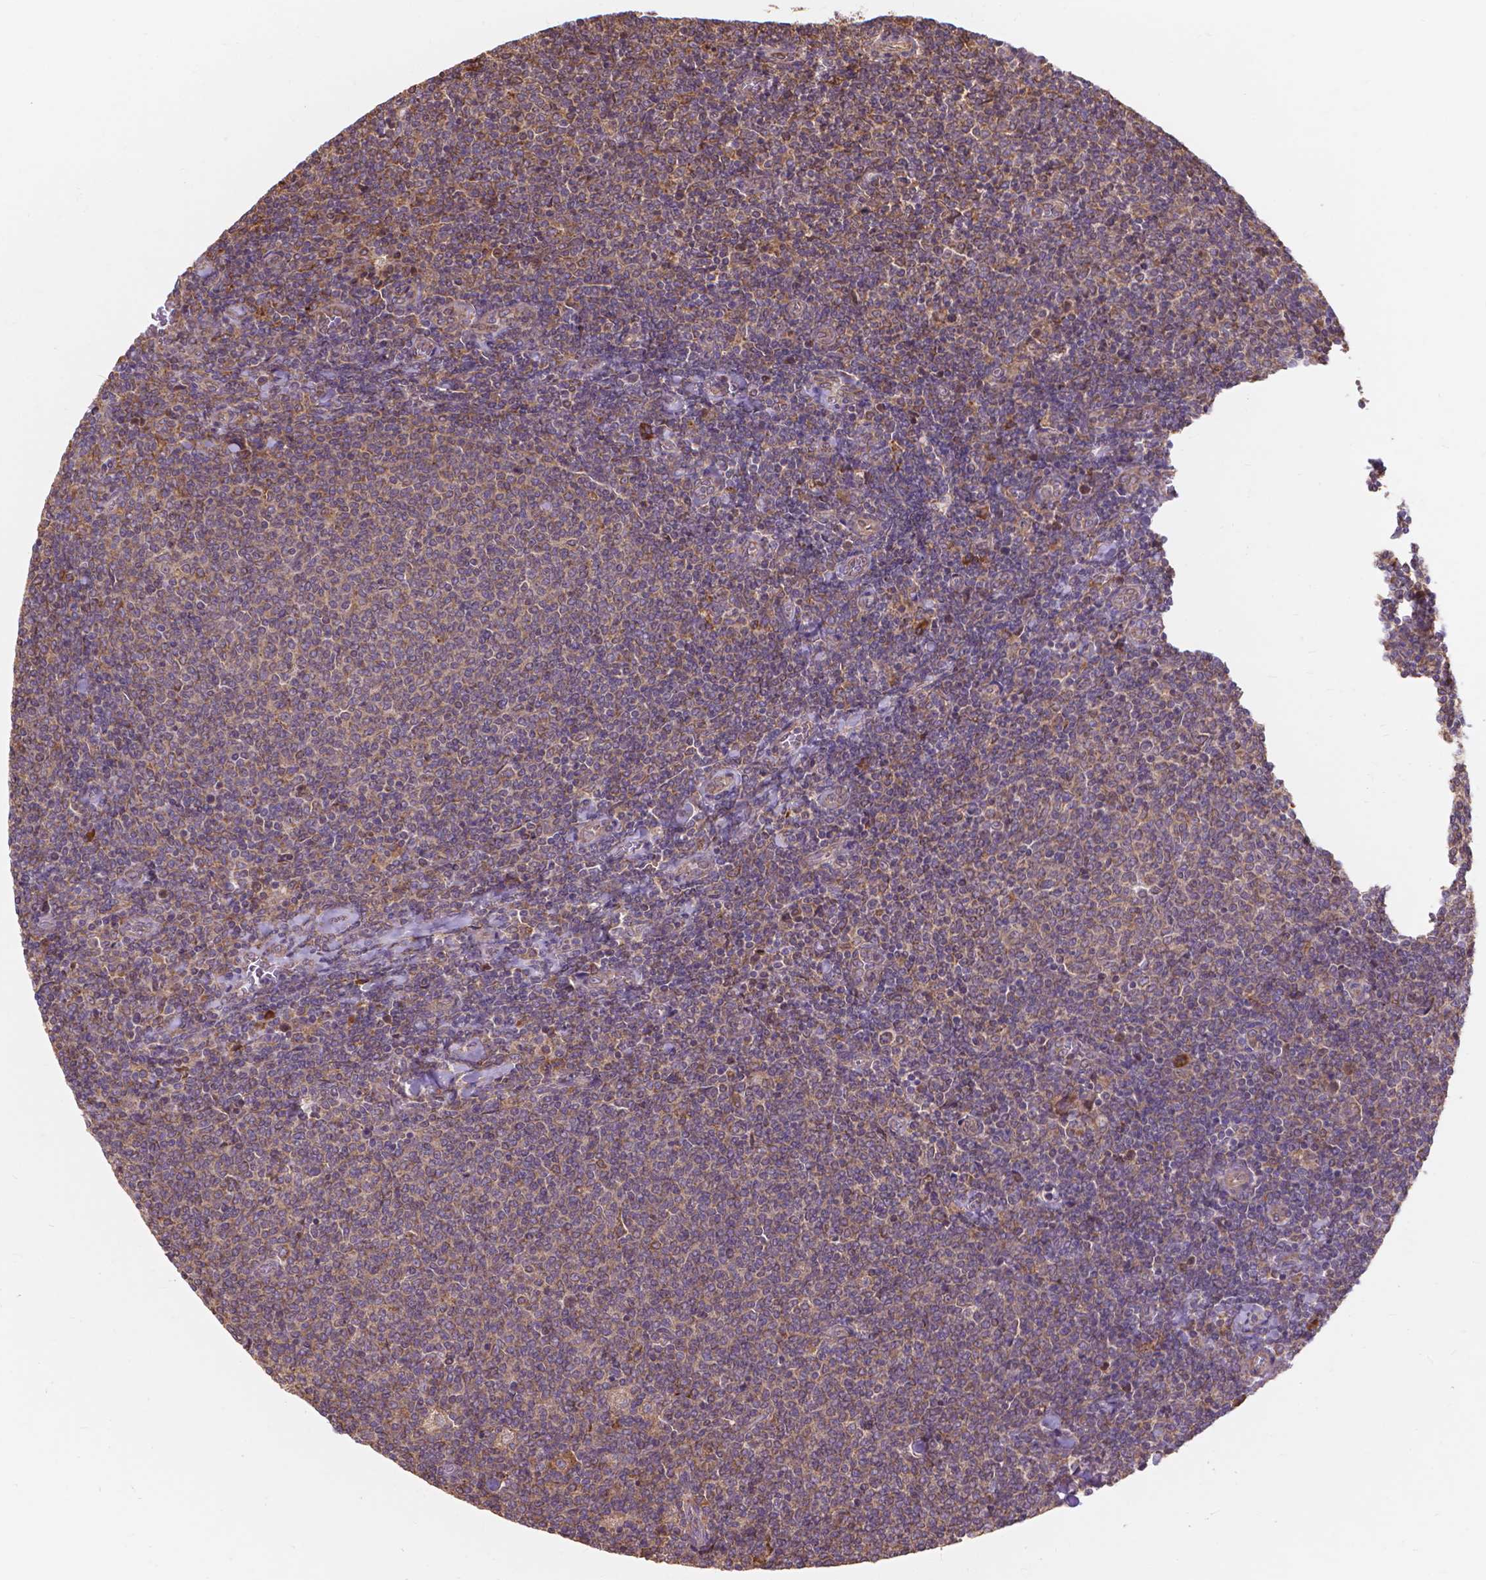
{"staining": {"intensity": "weak", "quantity": "25%-75%", "location": "cytoplasmic/membranous"}, "tissue": "lymphoma", "cell_type": "Tumor cells", "image_type": "cancer", "snomed": [{"axis": "morphology", "description": "Malignant lymphoma, non-Hodgkin's type, Low grade"}, {"axis": "topography", "description": "Lymph node"}], "caption": "Human lymphoma stained with a brown dye shows weak cytoplasmic/membranous positive staining in approximately 25%-75% of tumor cells.", "gene": "TAB2", "patient": {"sex": "male", "age": 52}}